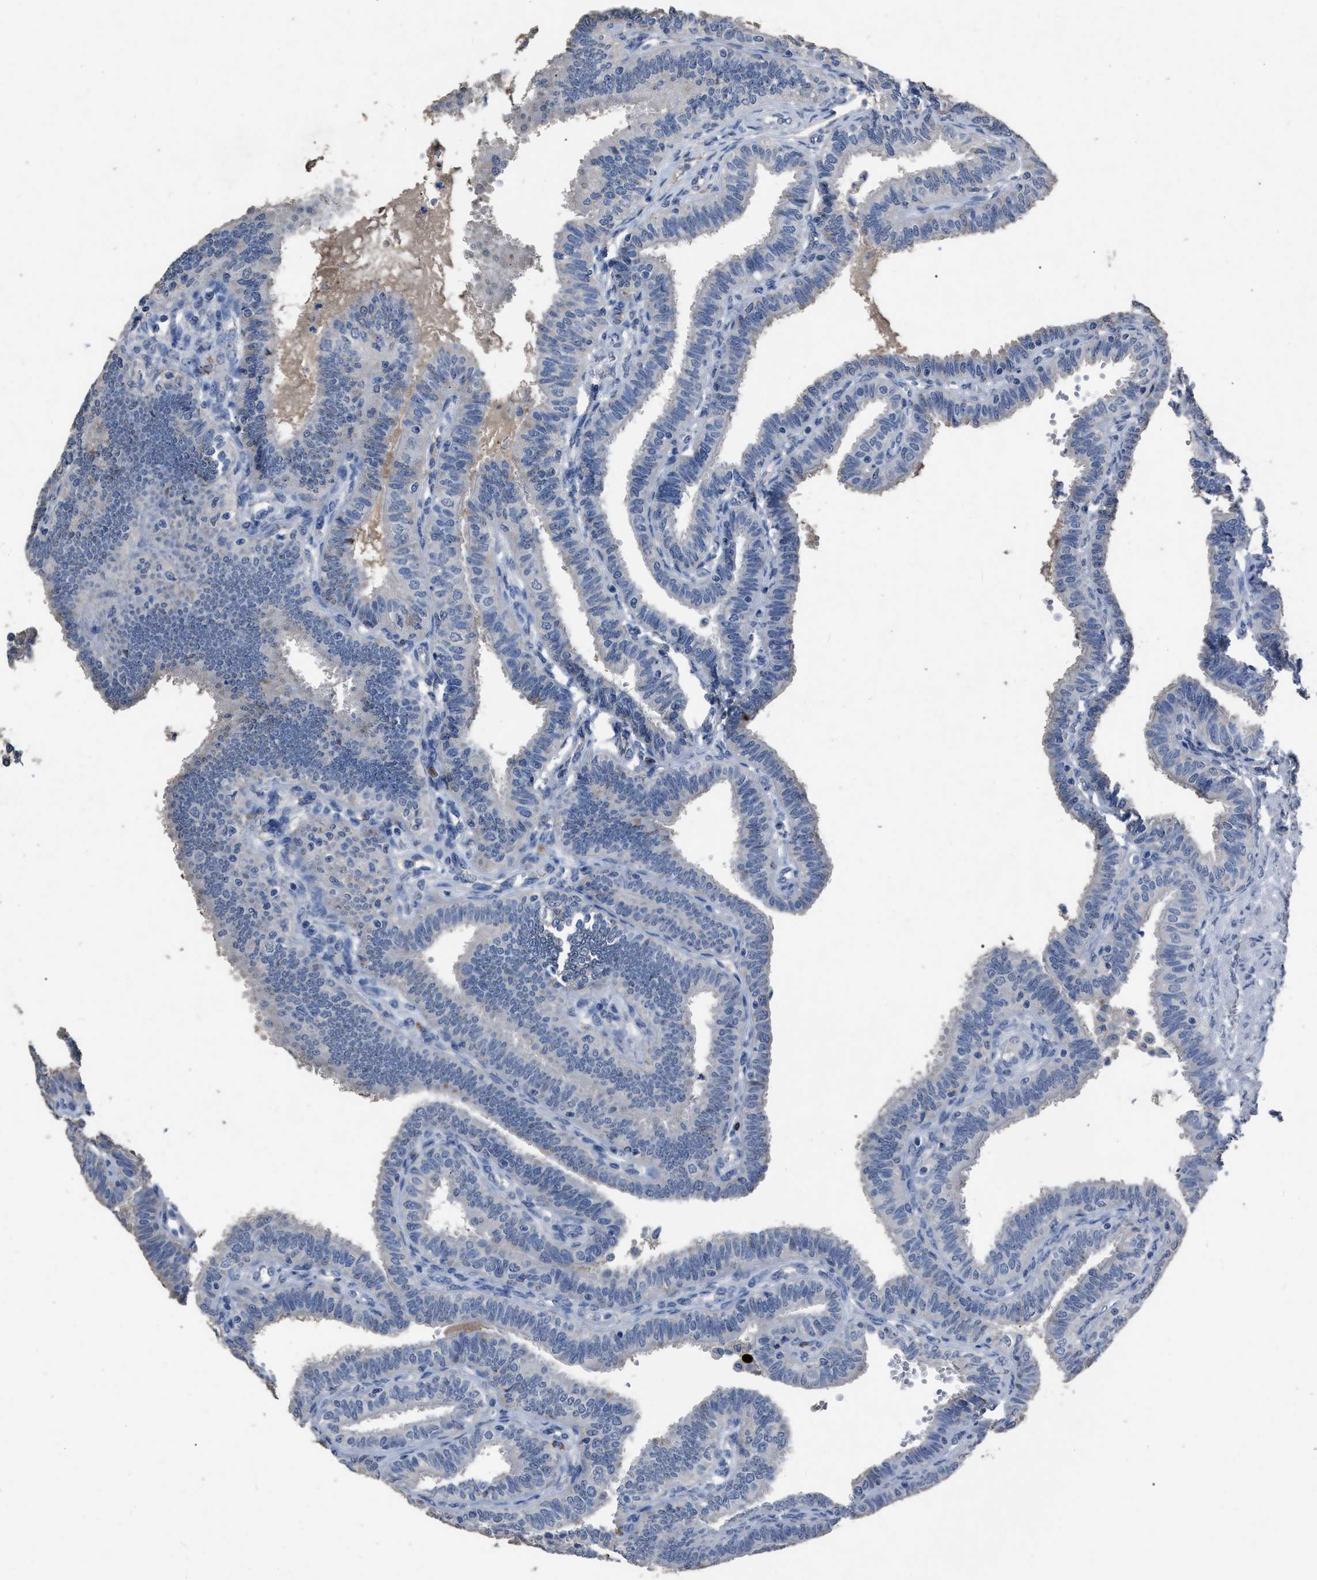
{"staining": {"intensity": "negative", "quantity": "none", "location": "none"}, "tissue": "fallopian tube", "cell_type": "Glandular cells", "image_type": "normal", "snomed": [{"axis": "morphology", "description": "Normal tissue, NOS"}, {"axis": "topography", "description": "Fallopian tube"}, {"axis": "topography", "description": "Placenta"}], "caption": "Photomicrograph shows no protein positivity in glandular cells of normal fallopian tube.", "gene": "HABP2", "patient": {"sex": "female", "age": 34}}